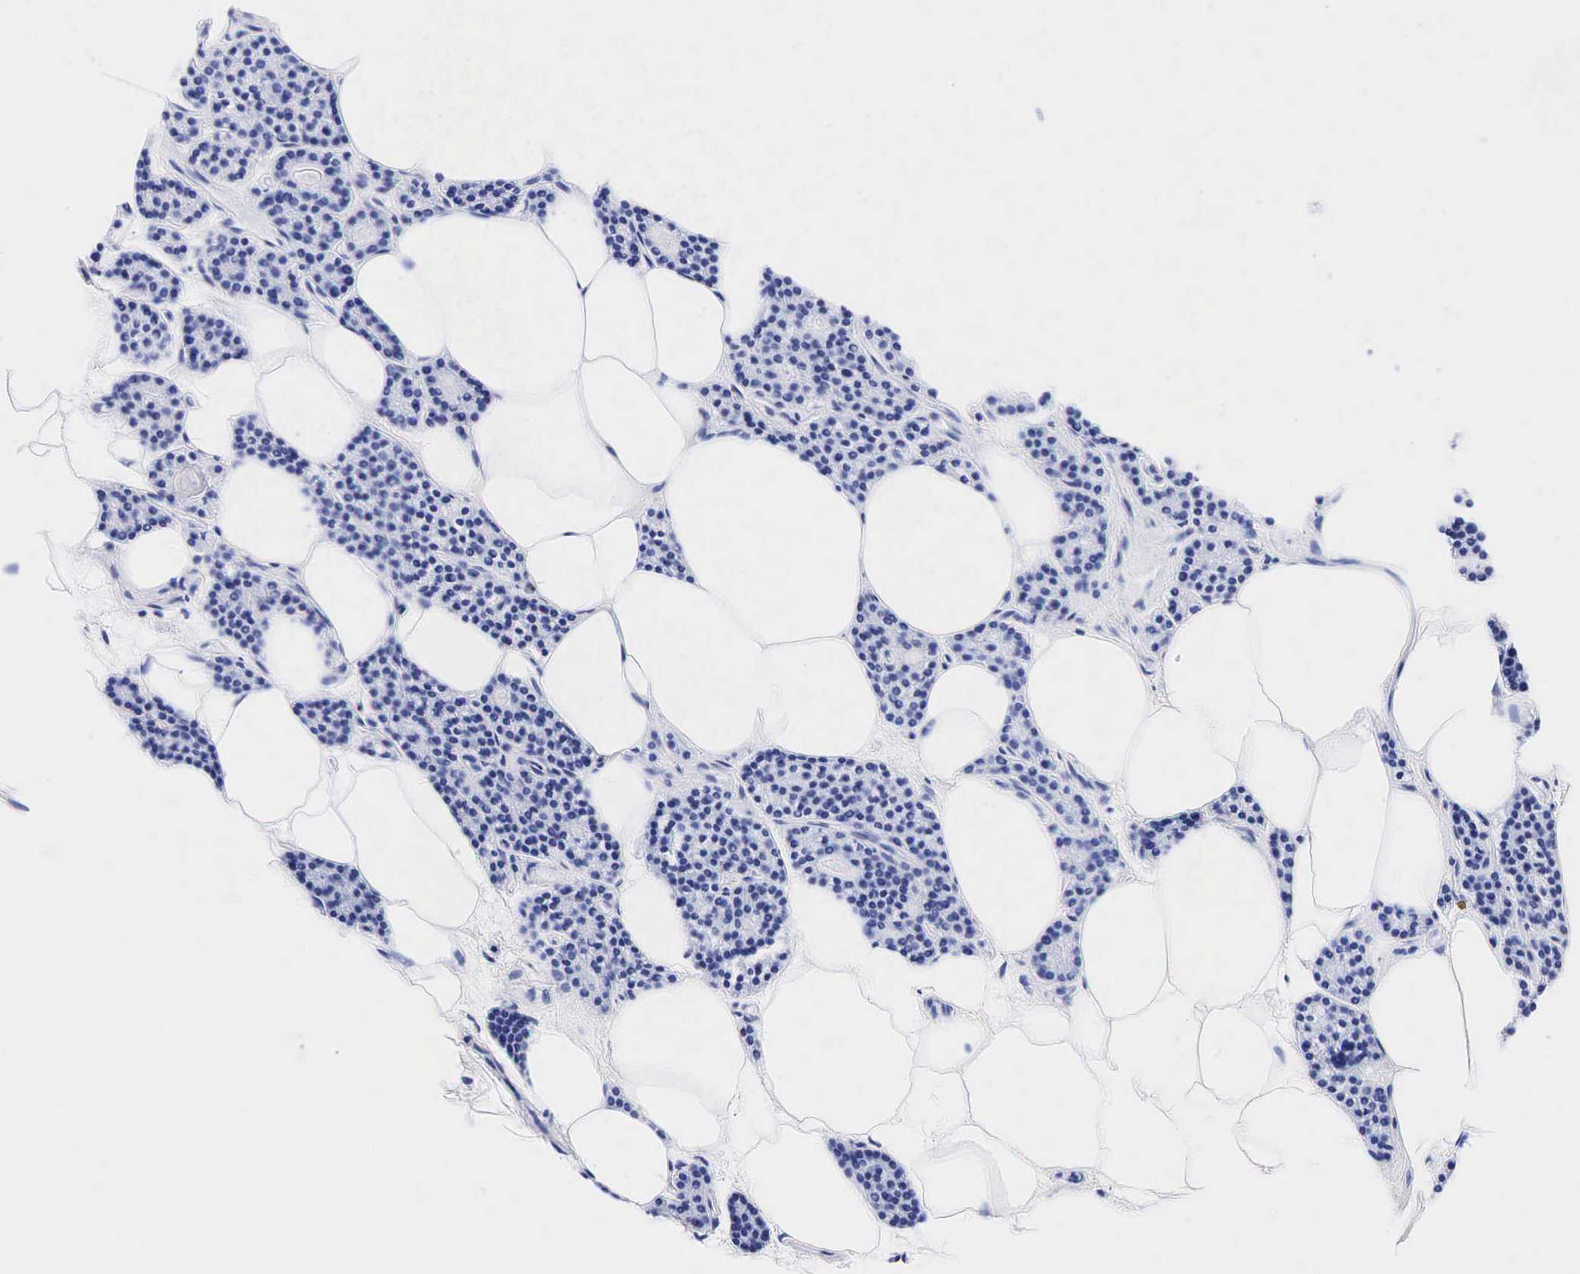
{"staining": {"intensity": "negative", "quantity": "none", "location": "none"}, "tissue": "parathyroid gland", "cell_type": "Glandular cells", "image_type": "normal", "snomed": [{"axis": "morphology", "description": "Normal tissue, NOS"}, {"axis": "topography", "description": "Parathyroid gland"}], "caption": "The histopathology image displays no staining of glandular cells in unremarkable parathyroid gland.", "gene": "KLK3", "patient": {"sex": "male", "age": 54}}